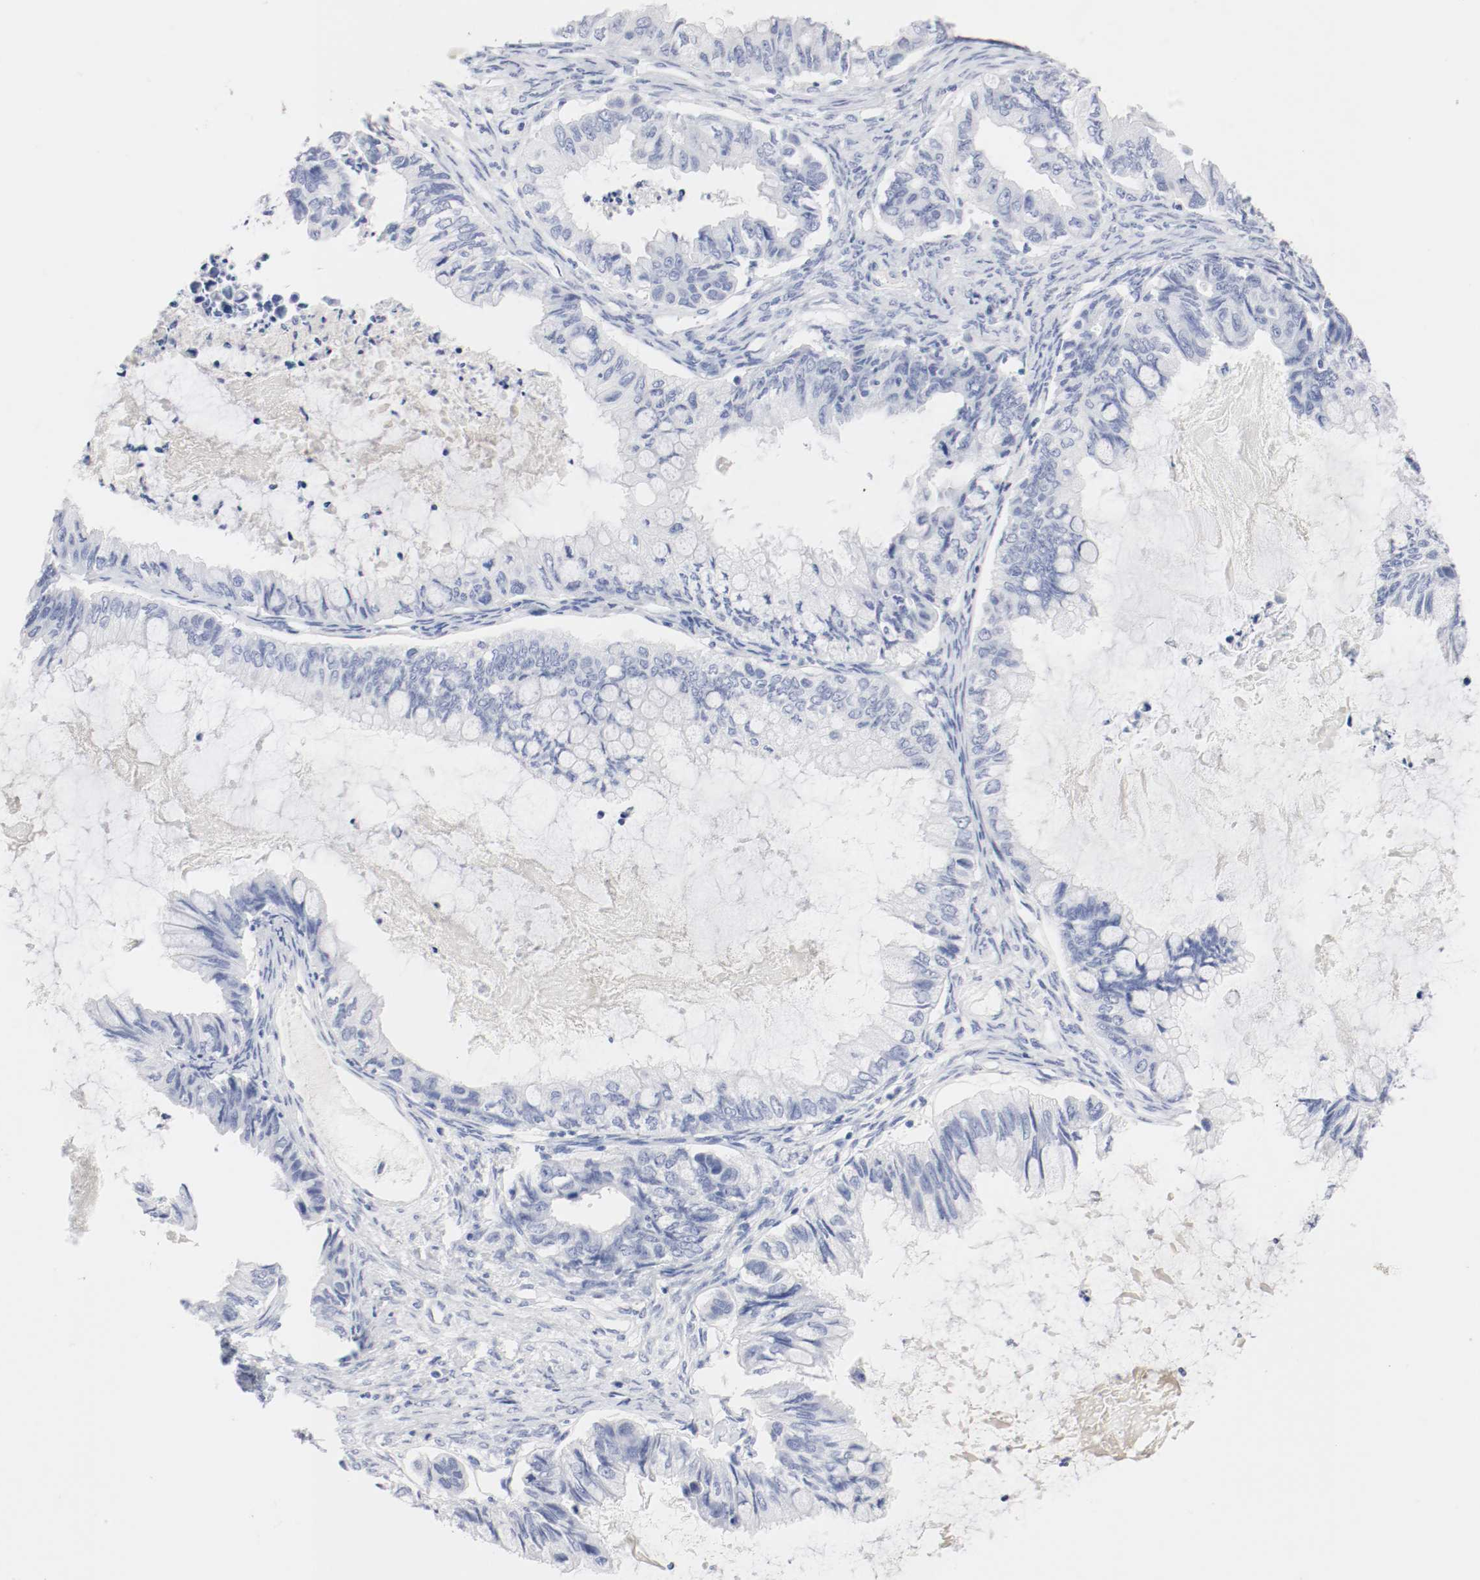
{"staining": {"intensity": "negative", "quantity": "none", "location": "none"}, "tissue": "ovarian cancer", "cell_type": "Tumor cells", "image_type": "cancer", "snomed": [{"axis": "morphology", "description": "Cystadenocarcinoma, mucinous, NOS"}, {"axis": "topography", "description": "Ovary"}], "caption": "Histopathology image shows no protein positivity in tumor cells of ovarian cancer (mucinous cystadenocarcinoma) tissue.", "gene": "GAD1", "patient": {"sex": "female", "age": 80}}